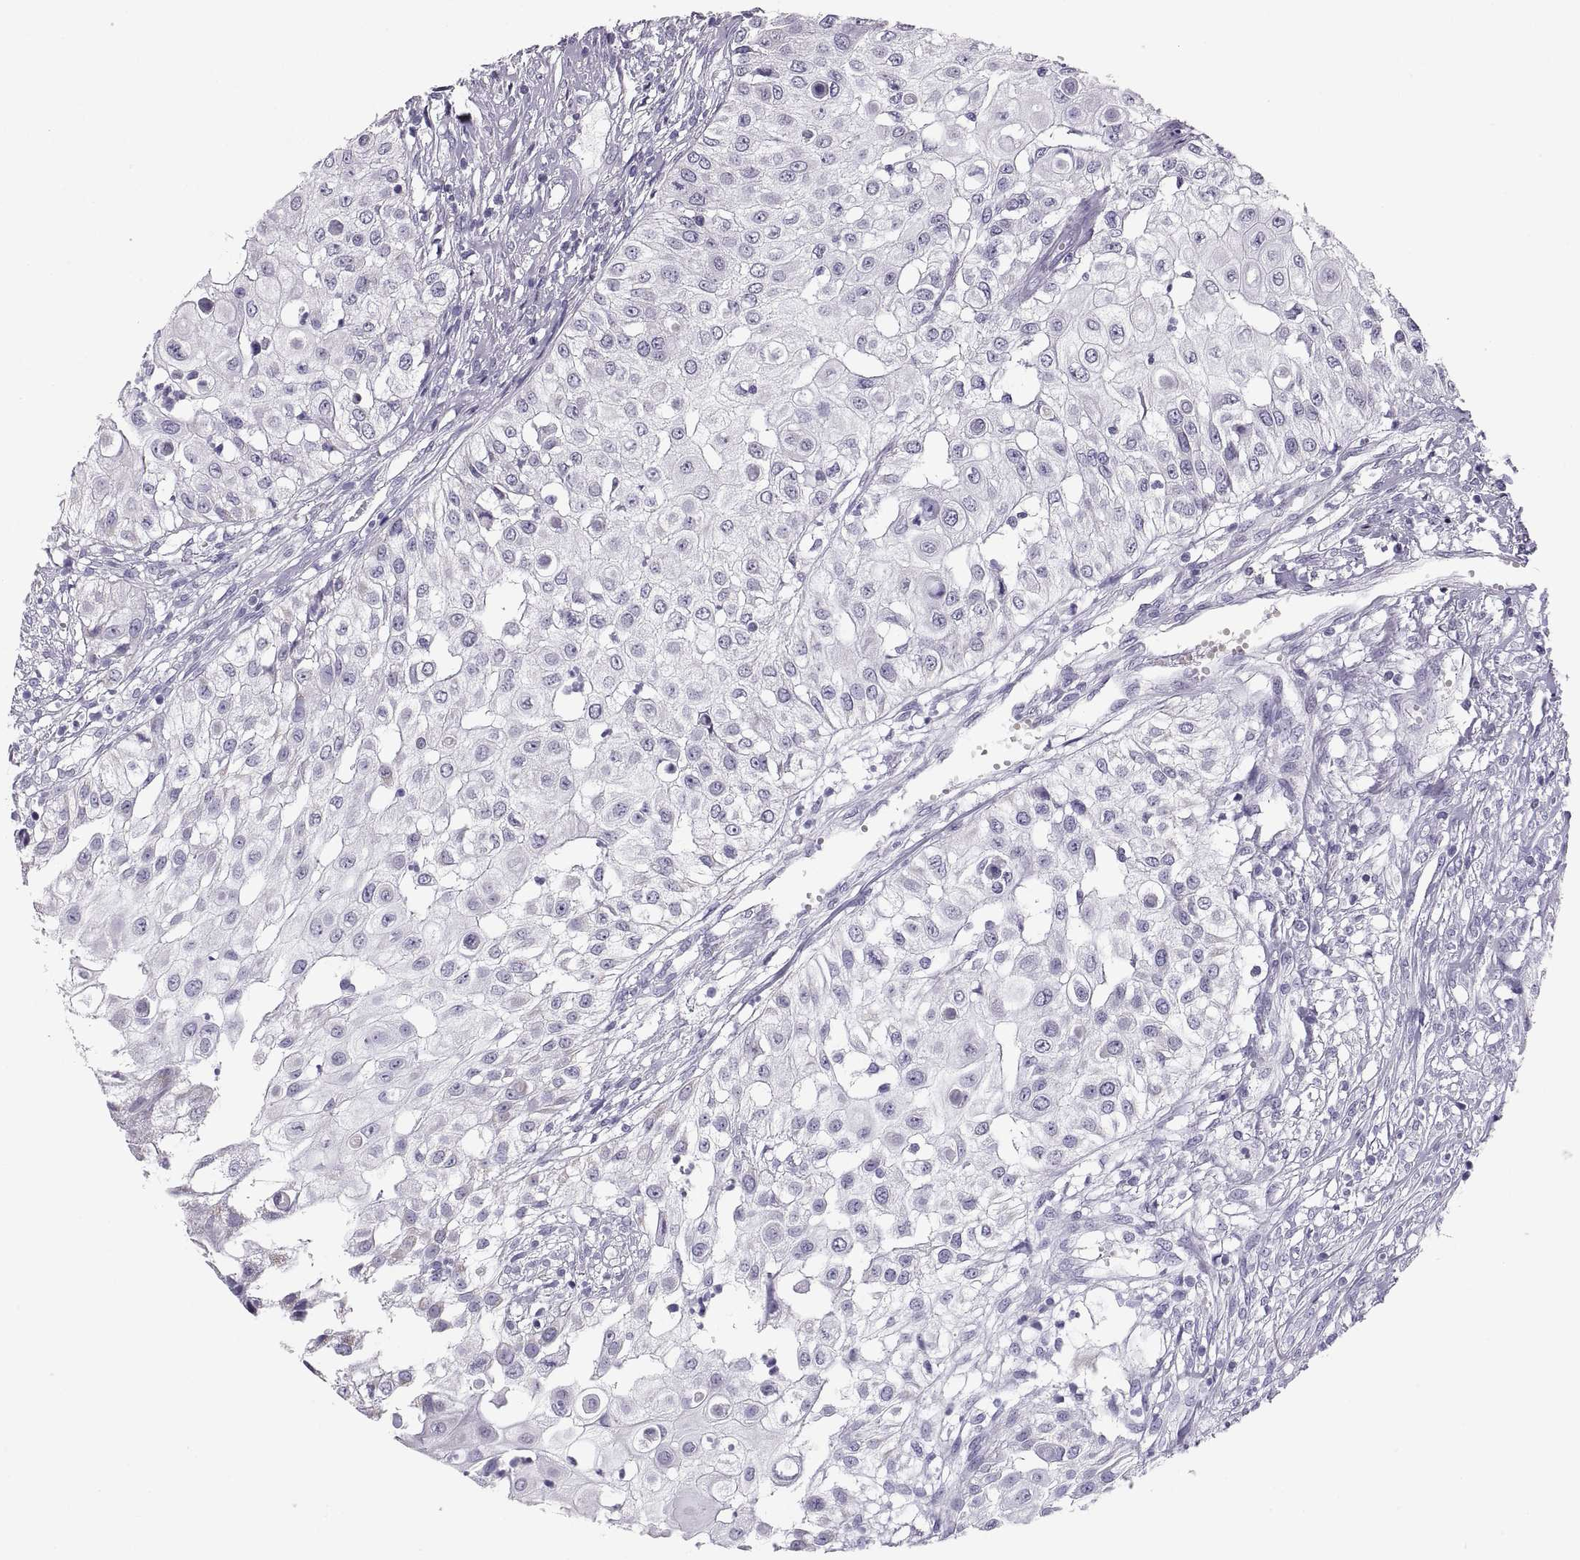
{"staining": {"intensity": "negative", "quantity": "none", "location": "none"}, "tissue": "urothelial cancer", "cell_type": "Tumor cells", "image_type": "cancer", "snomed": [{"axis": "morphology", "description": "Urothelial carcinoma, High grade"}, {"axis": "topography", "description": "Urinary bladder"}], "caption": "The histopathology image demonstrates no significant staining in tumor cells of urothelial cancer.", "gene": "PAX2", "patient": {"sex": "female", "age": 79}}